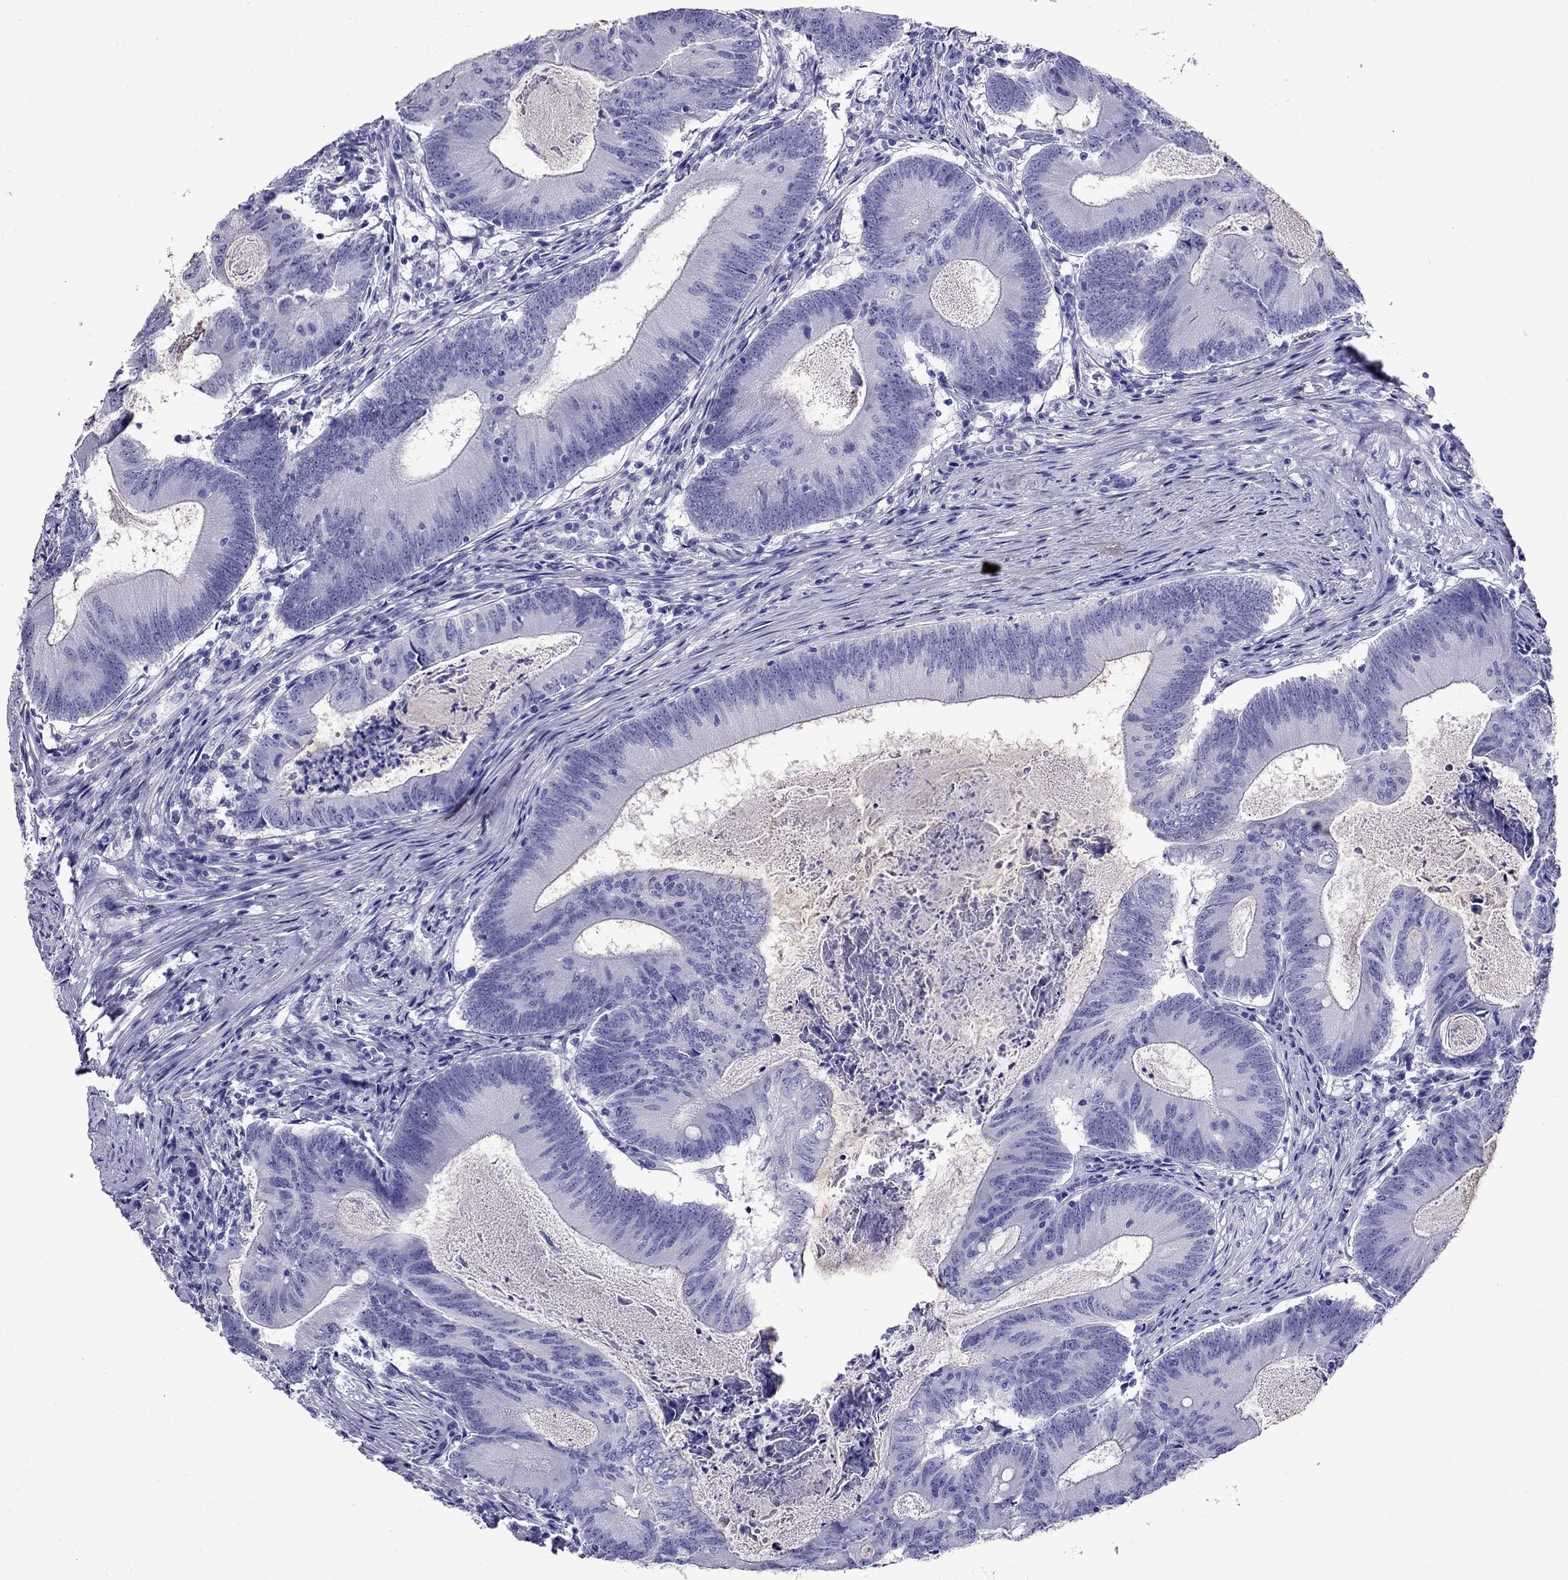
{"staining": {"intensity": "negative", "quantity": "none", "location": "none"}, "tissue": "colorectal cancer", "cell_type": "Tumor cells", "image_type": "cancer", "snomed": [{"axis": "morphology", "description": "Adenocarcinoma, NOS"}, {"axis": "topography", "description": "Colon"}], "caption": "A high-resolution image shows immunohistochemistry (IHC) staining of adenocarcinoma (colorectal), which shows no significant positivity in tumor cells.", "gene": "CRYBA1", "patient": {"sex": "female", "age": 70}}